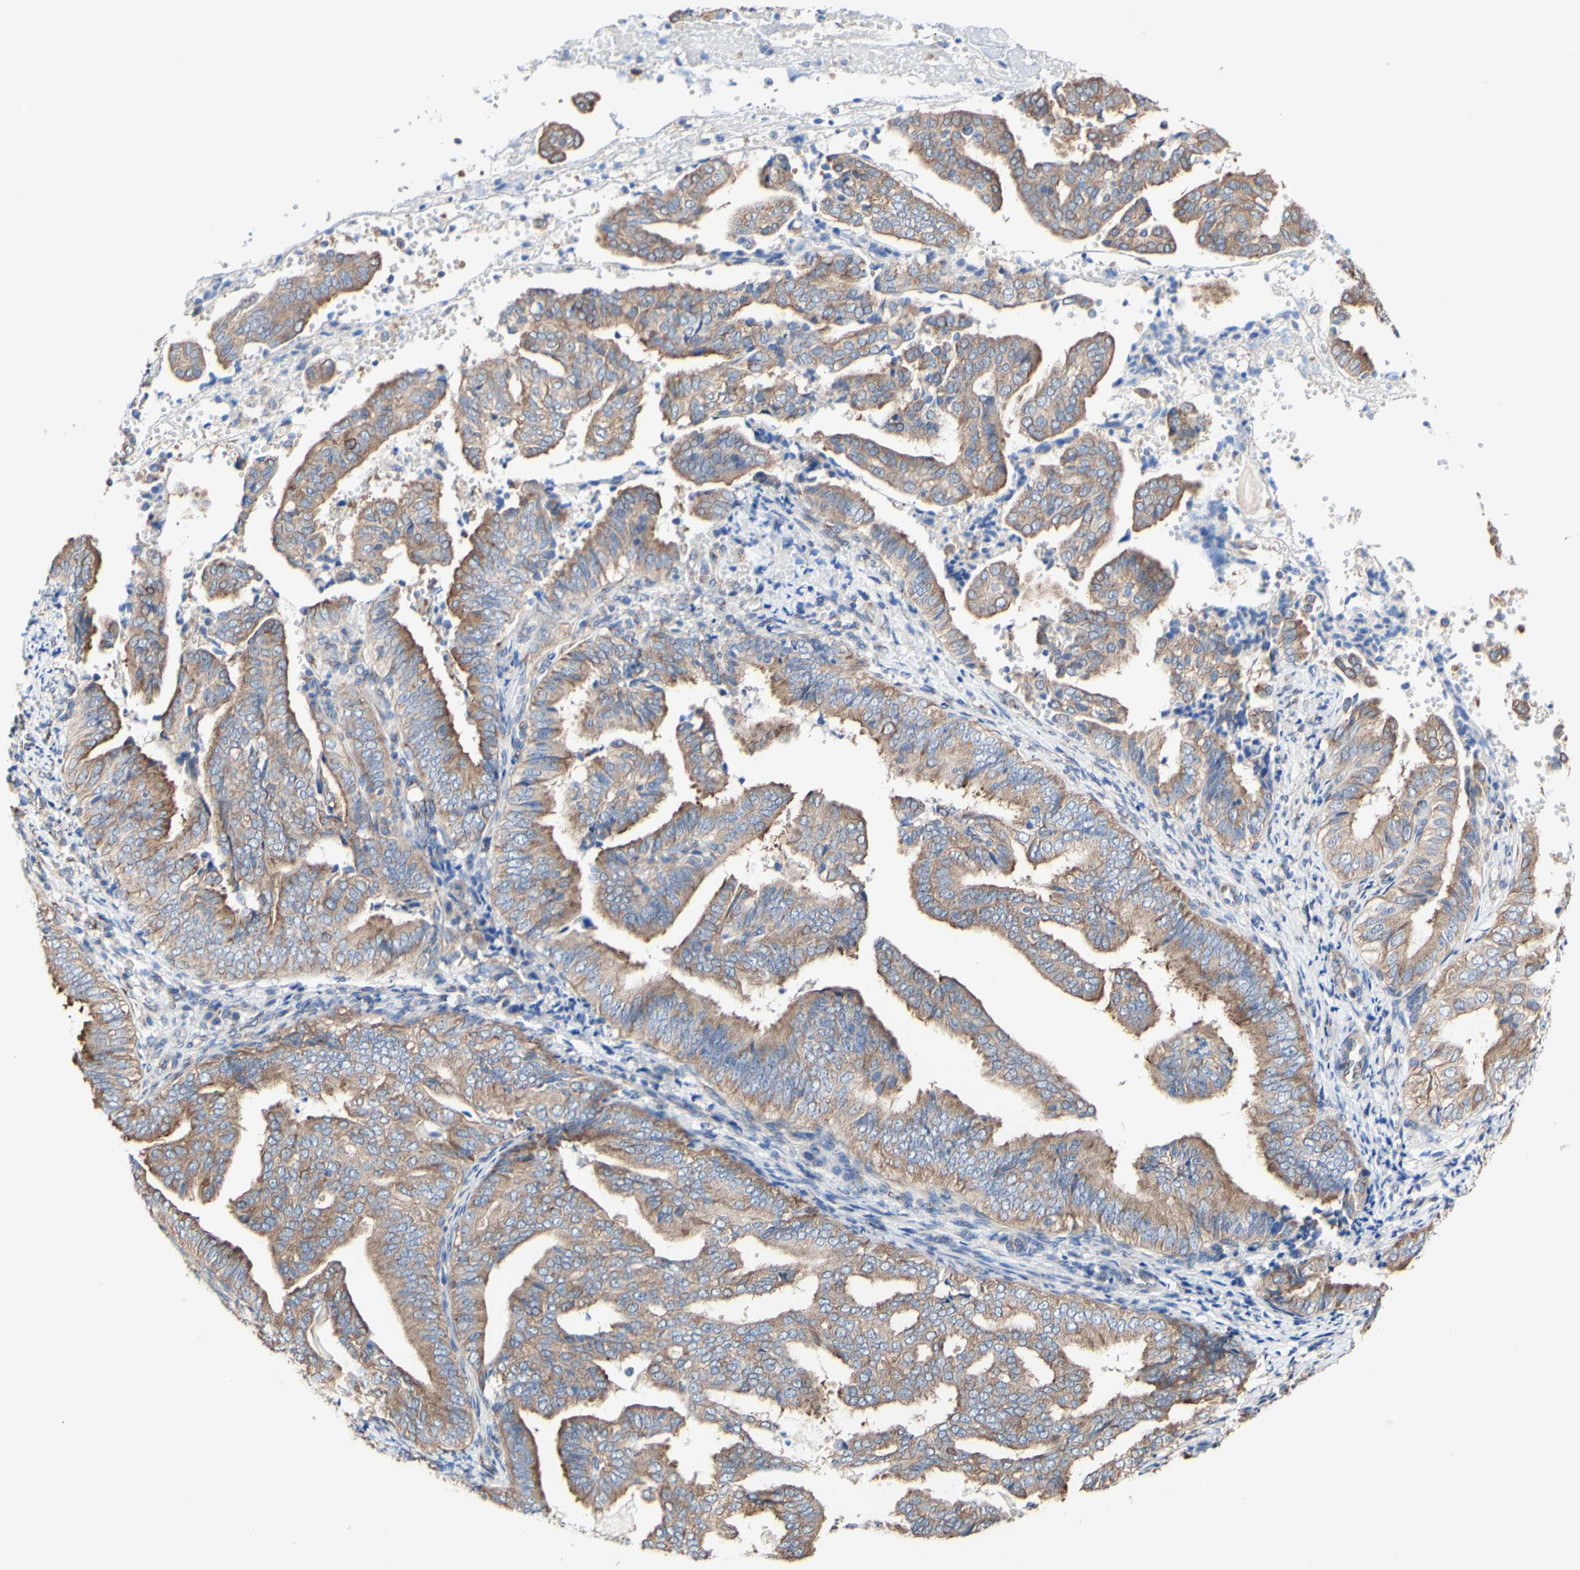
{"staining": {"intensity": "moderate", "quantity": ">75%", "location": "cytoplasmic/membranous"}, "tissue": "endometrial cancer", "cell_type": "Tumor cells", "image_type": "cancer", "snomed": [{"axis": "morphology", "description": "Adenocarcinoma, NOS"}, {"axis": "topography", "description": "Endometrium"}], "caption": "This is an image of immunohistochemistry staining of endometrial cancer, which shows moderate staining in the cytoplasmic/membranous of tumor cells.", "gene": "LRIG3", "patient": {"sex": "female", "age": 58}}